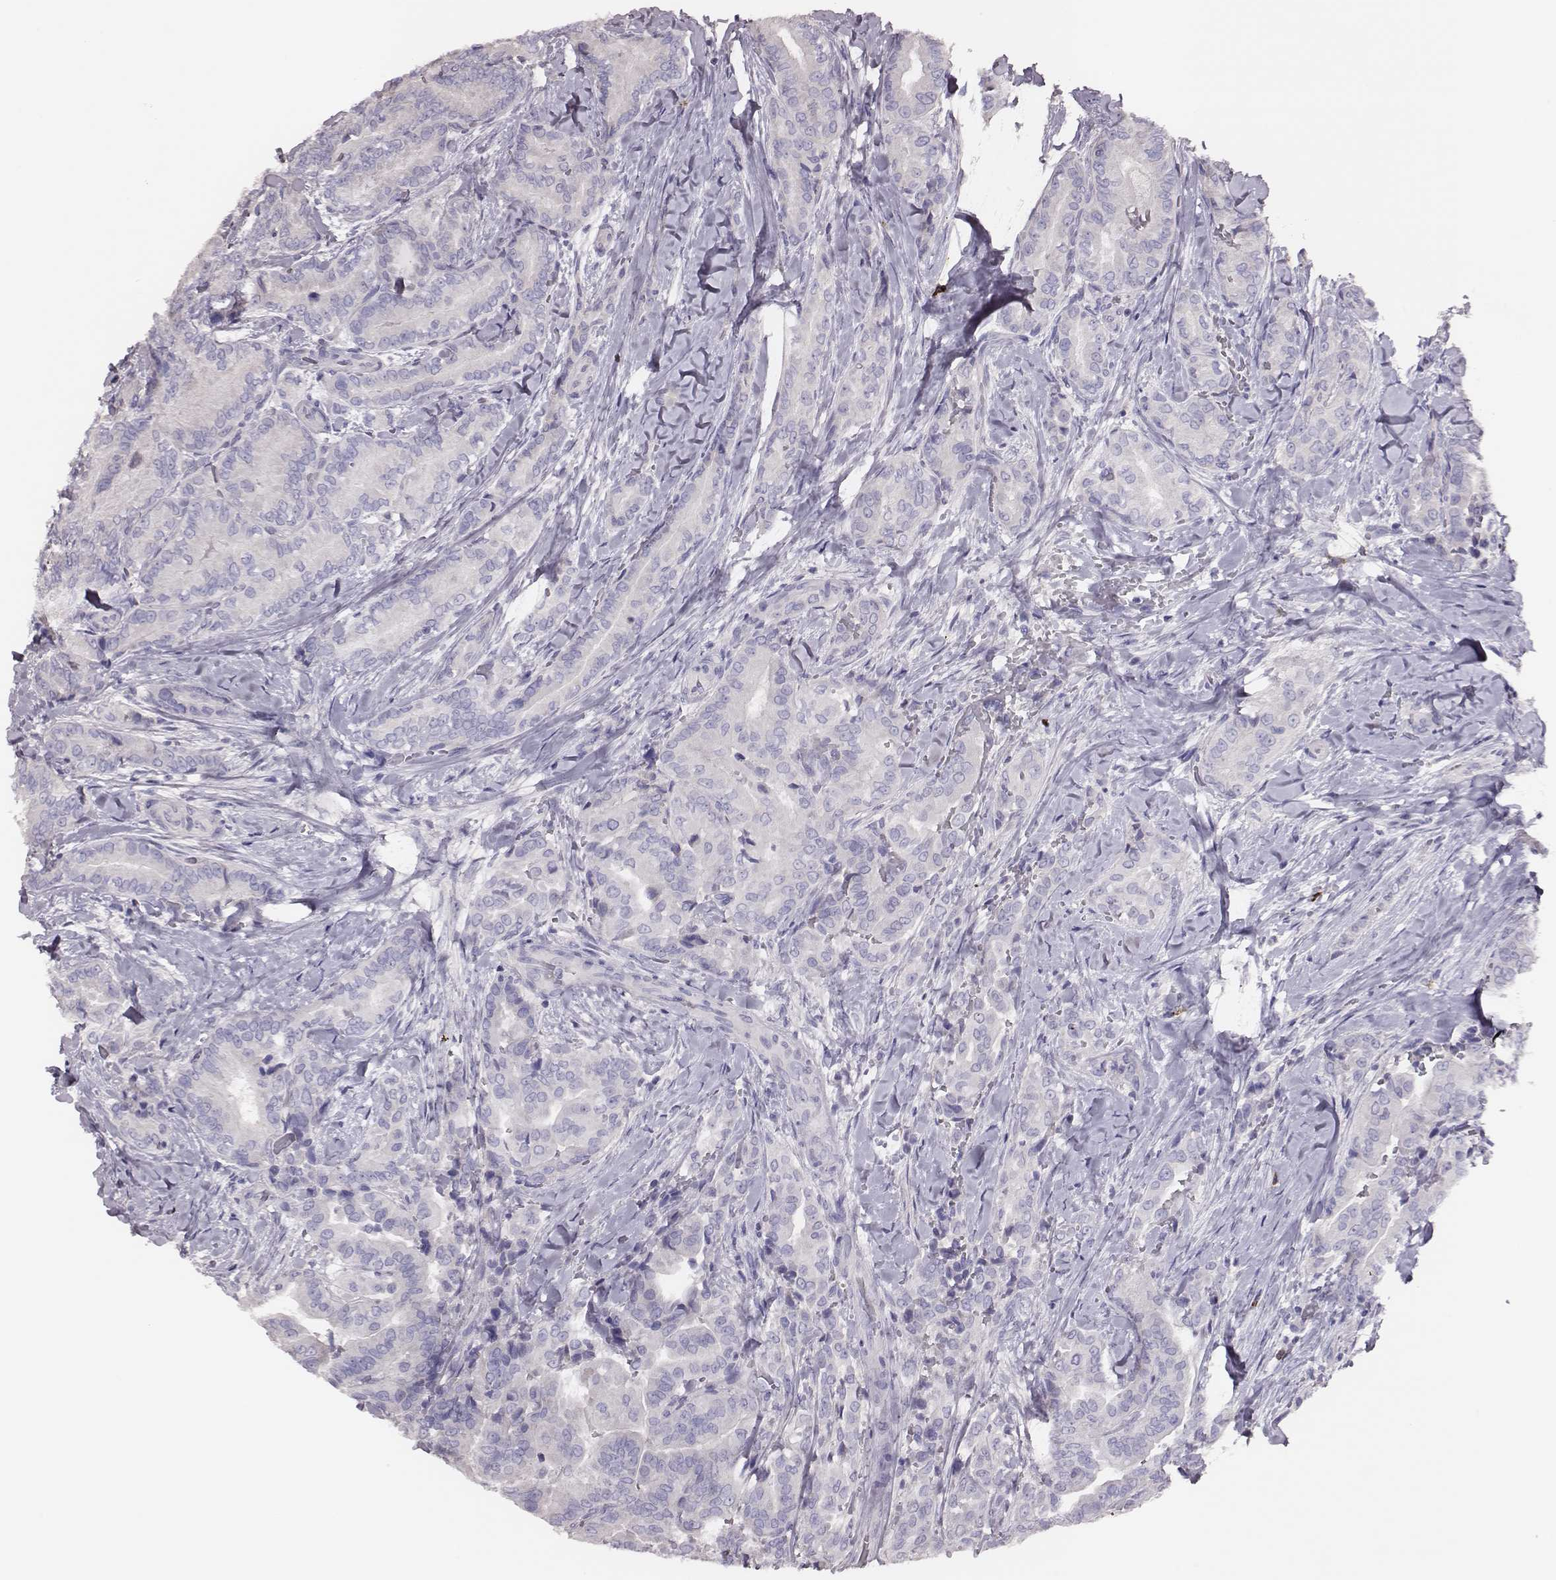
{"staining": {"intensity": "negative", "quantity": "none", "location": "none"}, "tissue": "thyroid cancer", "cell_type": "Tumor cells", "image_type": "cancer", "snomed": [{"axis": "morphology", "description": "Papillary adenocarcinoma, NOS"}, {"axis": "topography", "description": "Thyroid gland"}], "caption": "DAB (3,3'-diaminobenzidine) immunohistochemical staining of human papillary adenocarcinoma (thyroid) demonstrates no significant staining in tumor cells. The staining is performed using DAB (3,3'-diaminobenzidine) brown chromogen with nuclei counter-stained in using hematoxylin.", "gene": "P2RY10", "patient": {"sex": "male", "age": 61}}